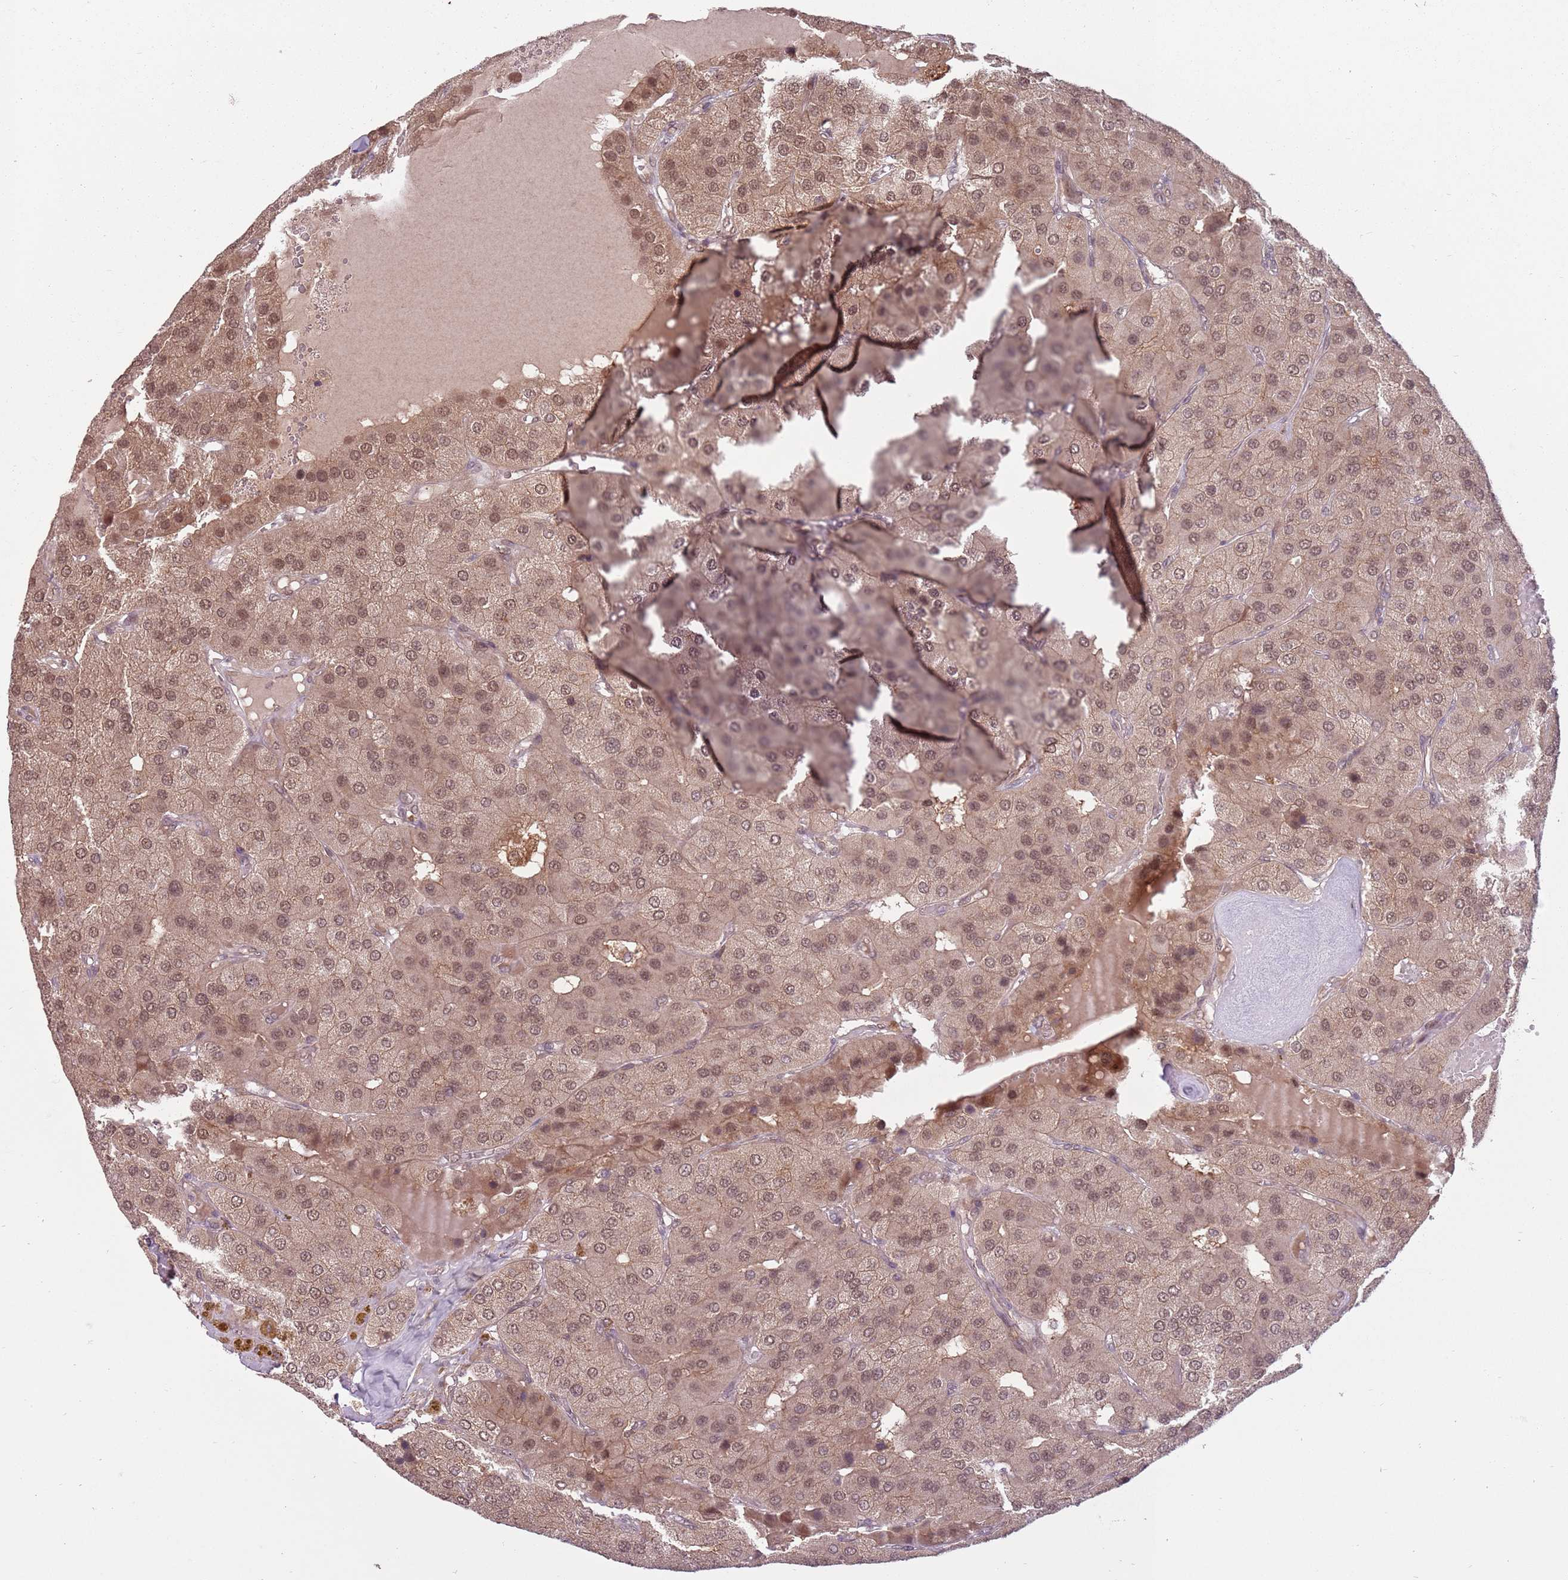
{"staining": {"intensity": "weak", "quantity": ">75%", "location": "cytoplasmic/membranous,nuclear"}, "tissue": "parathyroid gland", "cell_type": "Glandular cells", "image_type": "normal", "snomed": [{"axis": "morphology", "description": "Normal tissue, NOS"}, {"axis": "morphology", "description": "Adenoma, NOS"}, {"axis": "topography", "description": "Parathyroid gland"}], "caption": "Protein expression by immunohistochemistry (IHC) reveals weak cytoplasmic/membranous,nuclear positivity in approximately >75% of glandular cells in benign parathyroid gland.", "gene": "ADAMTS3", "patient": {"sex": "female", "age": 86}}